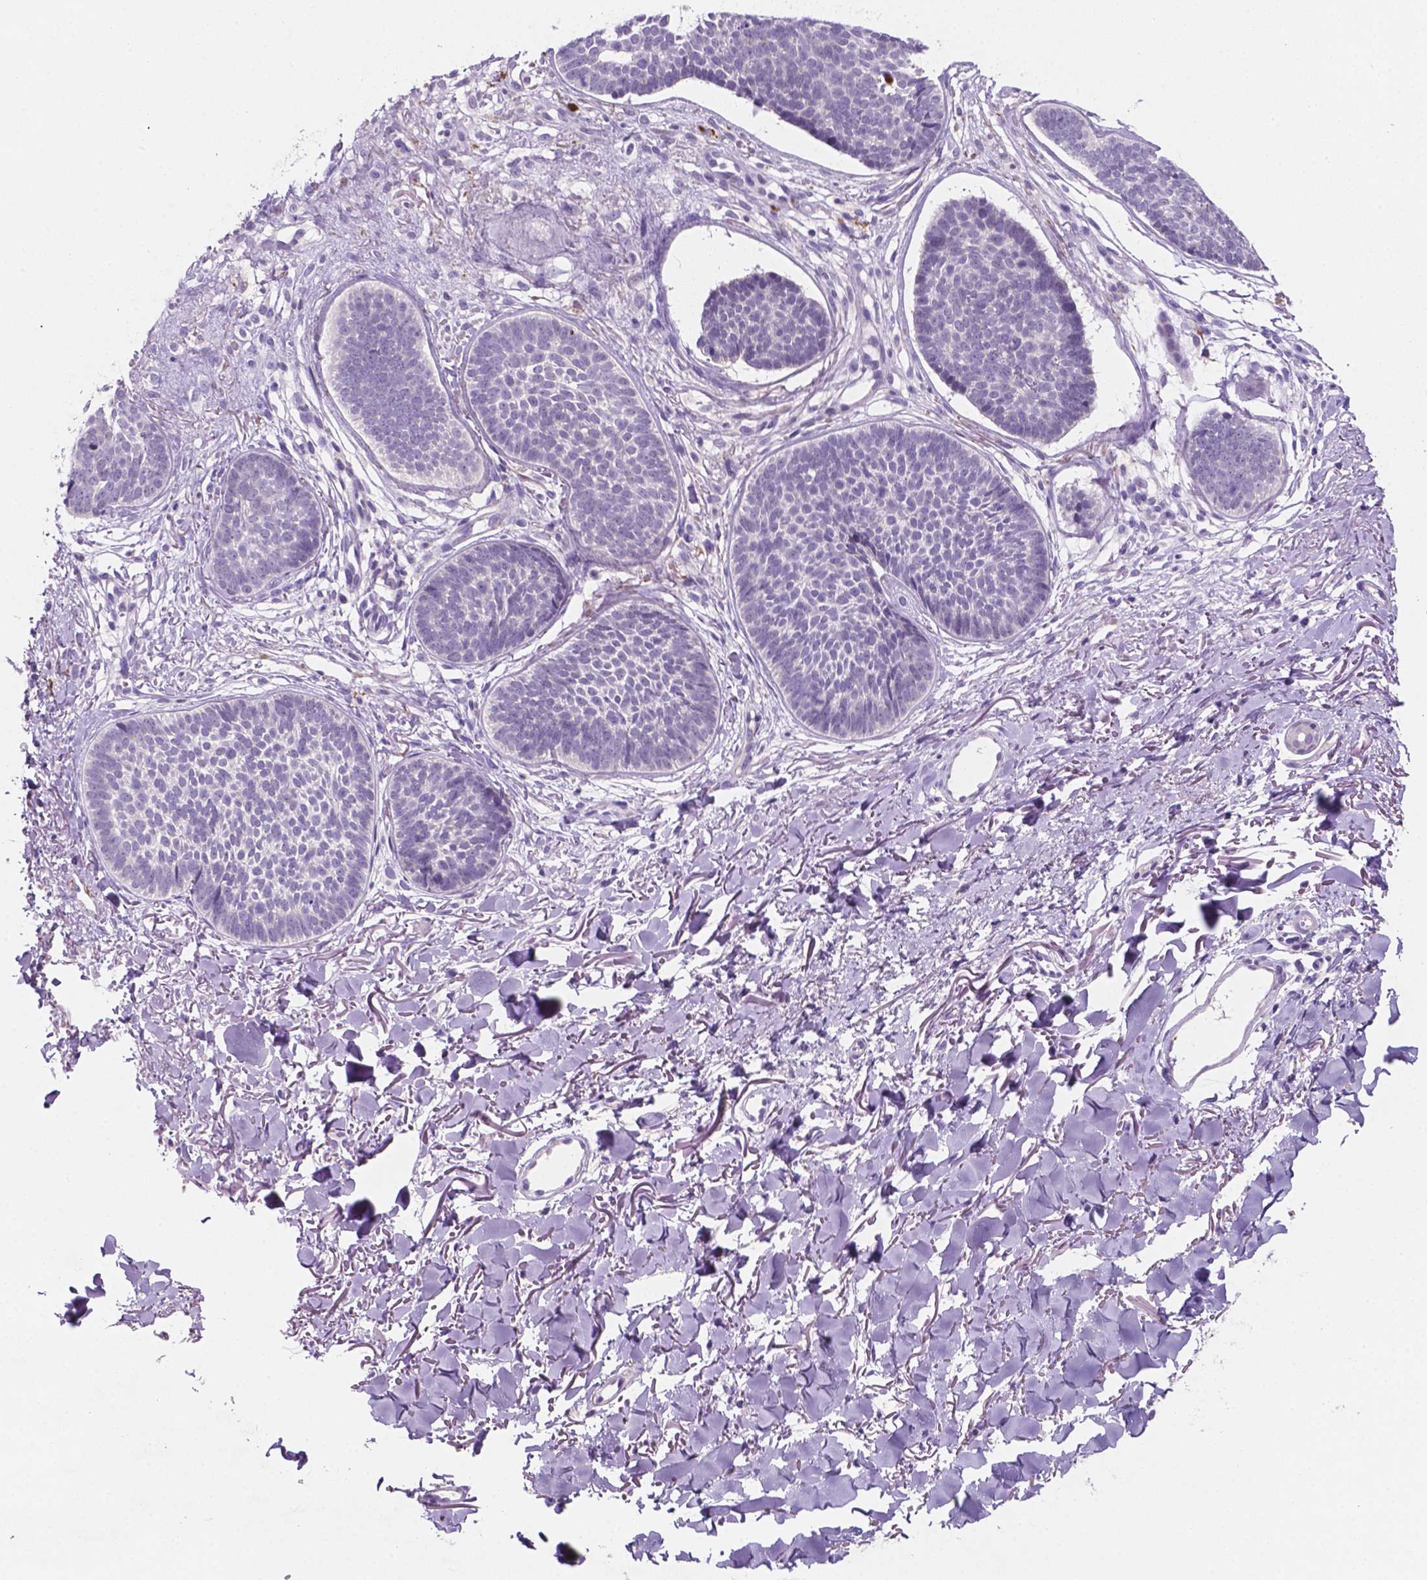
{"staining": {"intensity": "negative", "quantity": "none", "location": "none"}, "tissue": "skin cancer", "cell_type": "Tumor cells", "image_type": "cancer", "snomed": [{"axis": "morphology", "description": "Basal cell carcinoma"}, {"axis": "topography", "description": "Skin"}, {"axis": "topography", "description": "Skin of neck"}, {"axis": "topography", "description": "Skin of shoulder"}, {"axis": "topography", "description": "Skin of back"}], "caption": "This is an IHC image of skin cancer. There is no expression in tumor cells.", "gene": "EBLN2", "patient": {"sex": "male", "age": 80}}